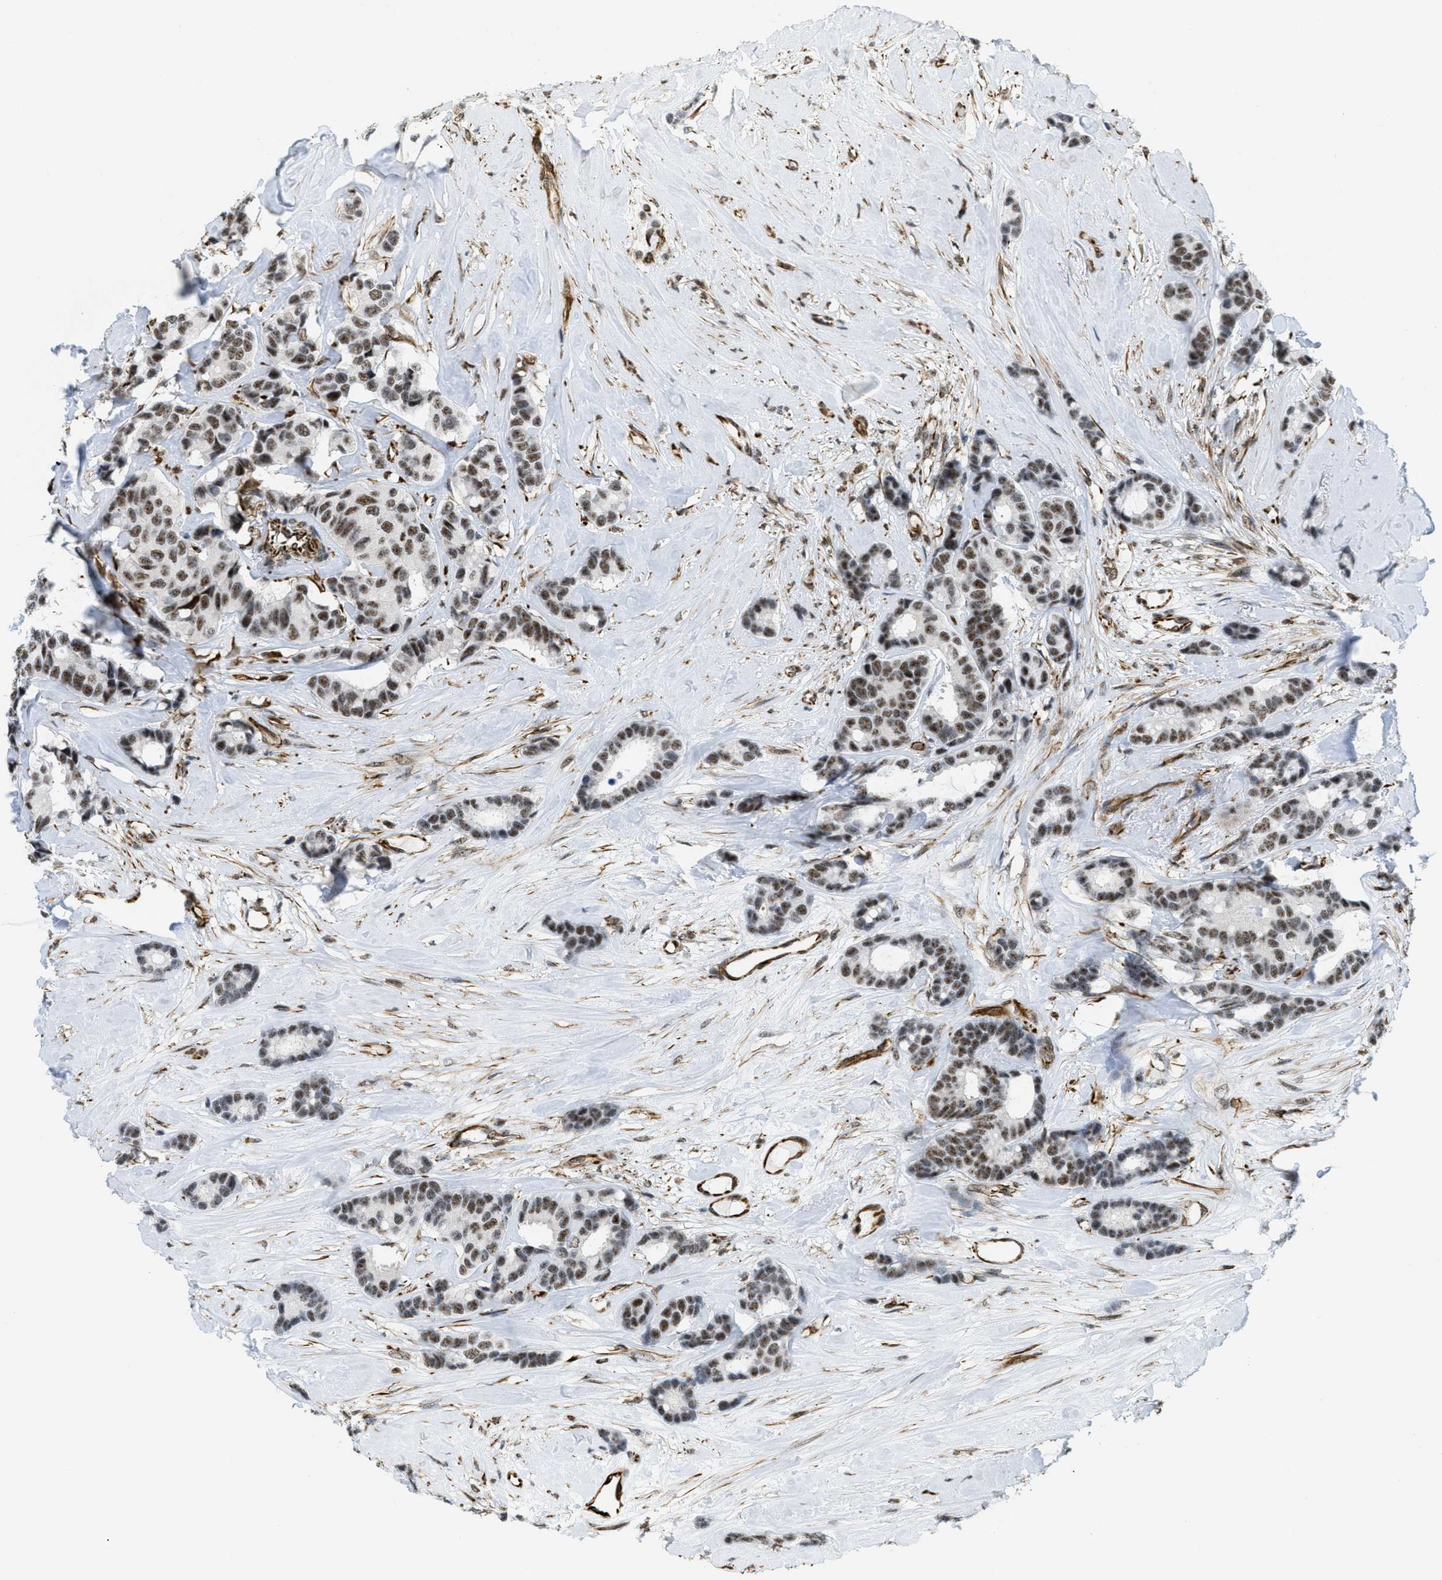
{"staining": {"intensity": "moderate", "quantity": ">75%", "location": "nuclear"}, "tissue": "breast cancer", "cell_type": "Tumor cells", "image_type": "cancer", "snomed": [{"axis": "morphology", "description": "Duct carcinoma"}, {"axis": "topography", "description": "Breast"}], "caption": "Immunohistochemistry (IHC) histopathology image of human breast cancer (infiltrating ductal carcinoma) stained for a protein (brown), which displays medium levels of moderate nuclear expression in approximately >75% of tumor cells.", "gene": "LRRC8B", "patient": {"sex": "female", "age": 87}}